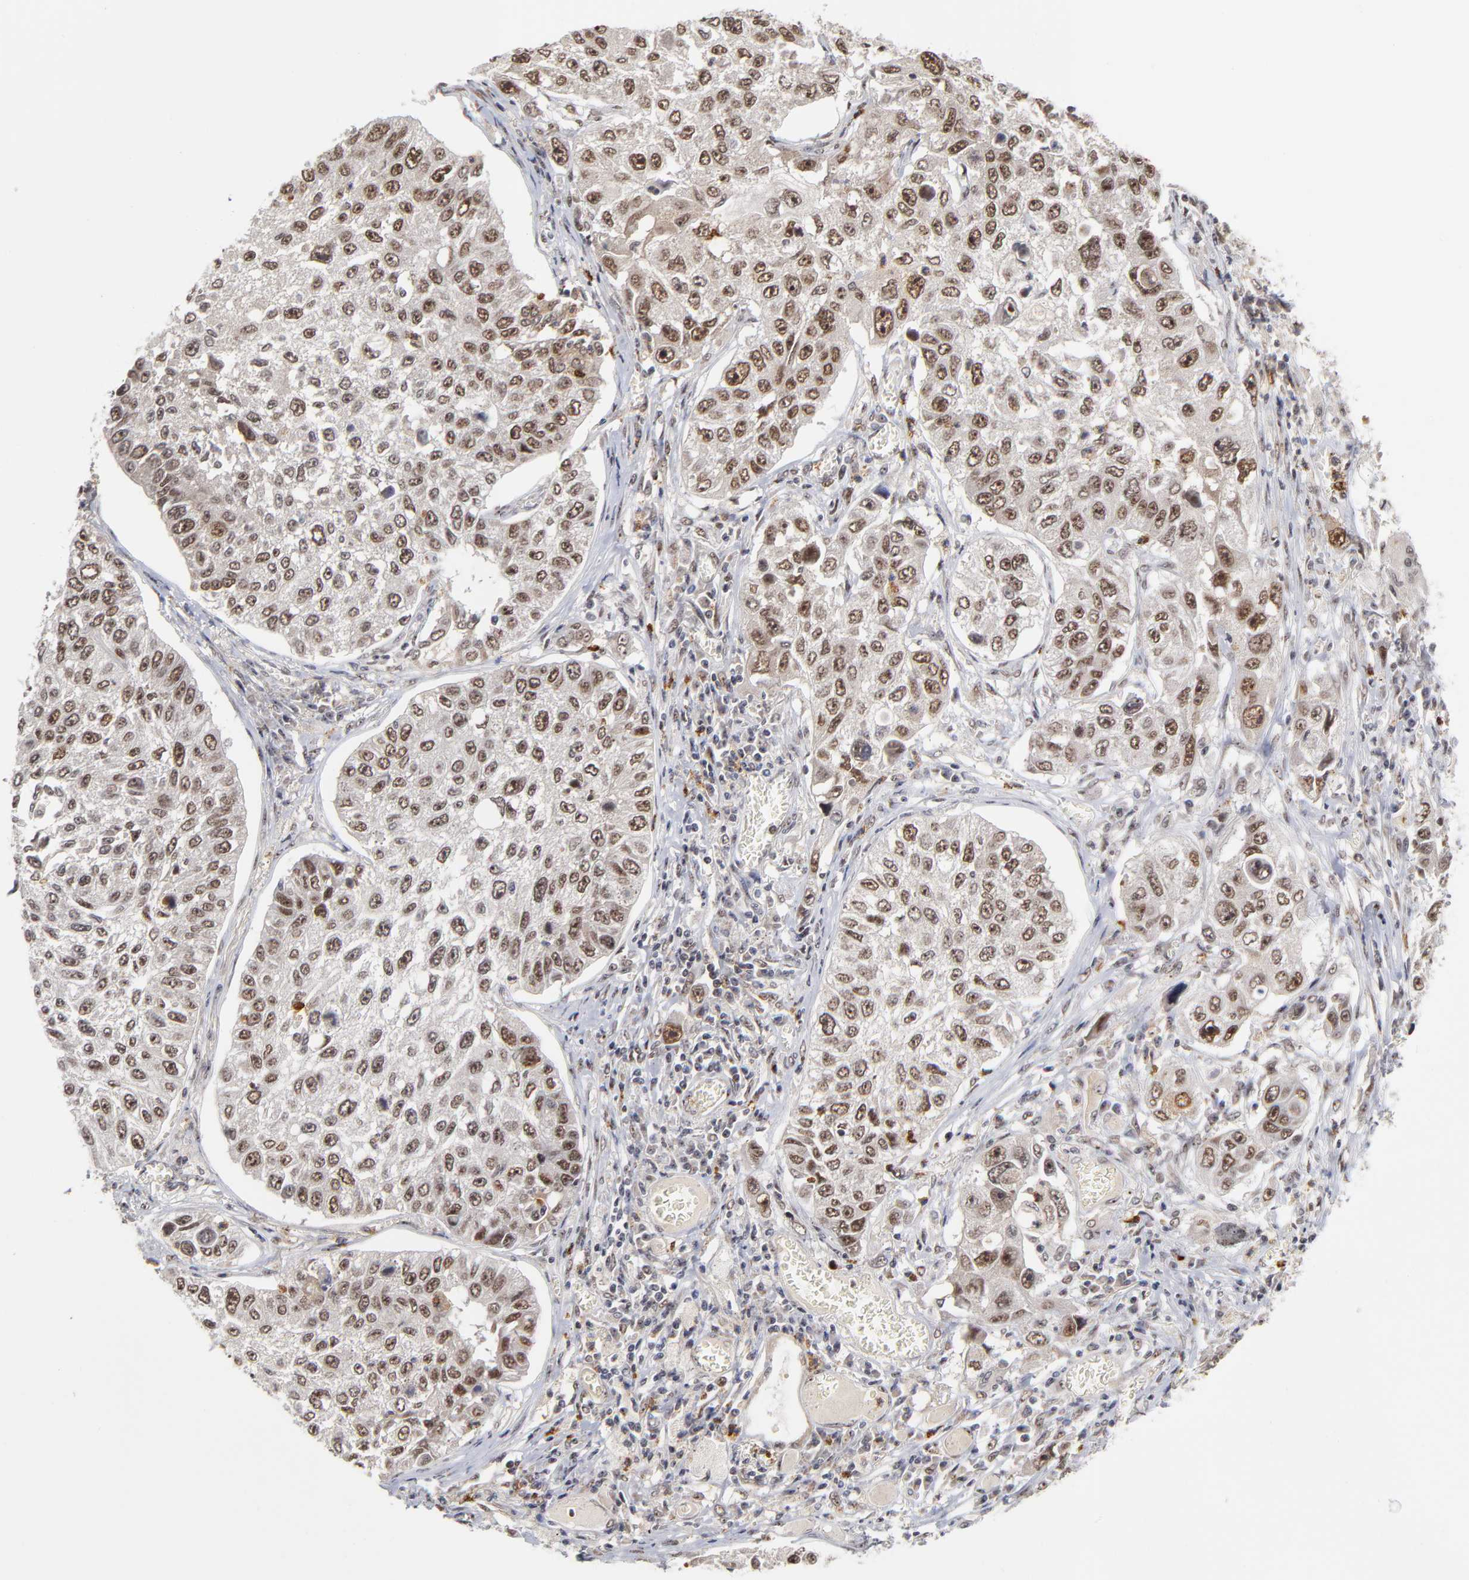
{"staining": {"intensity": "moderate", "quantity": ">75%", "location": "nuclear"}, "tissue": "lung cancer", "cell_type": "Tumor cells", "image_type": "cancer", "snomed": [{"axis": "morphology", "description": "Squamous cell carcinoma, NOS"}, {"axis": "topography", "description": "Lung"}], "caption": "Lung cancer (squamous cell carcinoma) stained with a protein marker reveals moderate staining in tumor cells.", "gene": "ZNF419", "patient": {"sex": "male", "age": 71}}